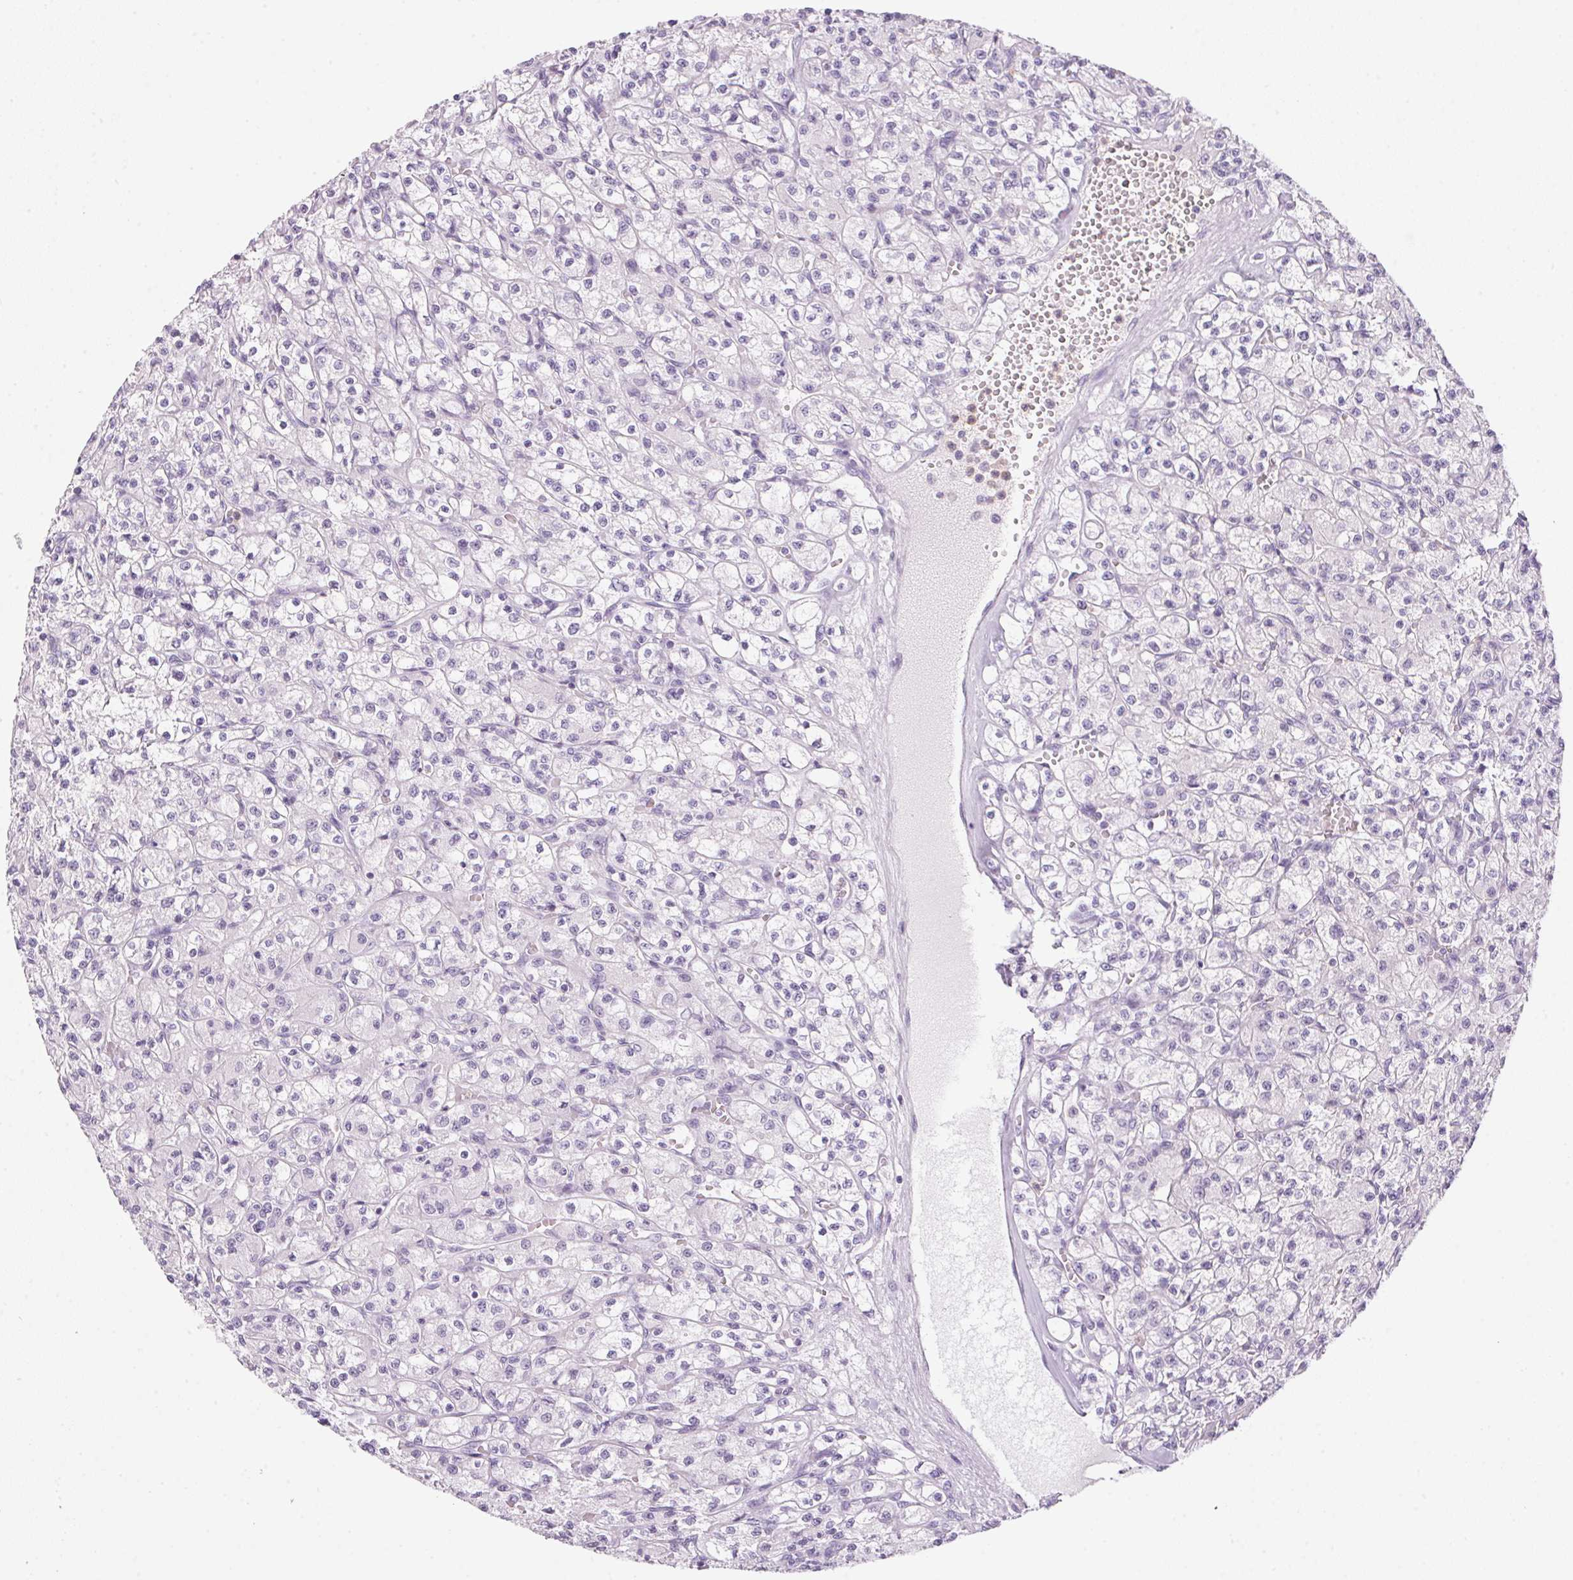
{"staining": {"intensity": "negative", "quantity": "none", "location": "none"}, "tissue": "renal cancer", "cell_type": "Tumor cells", "image_type": "cancer", "snomed": [{"axis": "morphology", "description": "Adenocarcinoma, NOS"}, {"axis": "topography", "description": "Kidney"}], "caption": "The photomicrograph shows no significant staining in tumor cells of renal cancer (adenocarcinoma).", "gene": "ECPAS", "patient": {"sex": "female", "age": 70}}